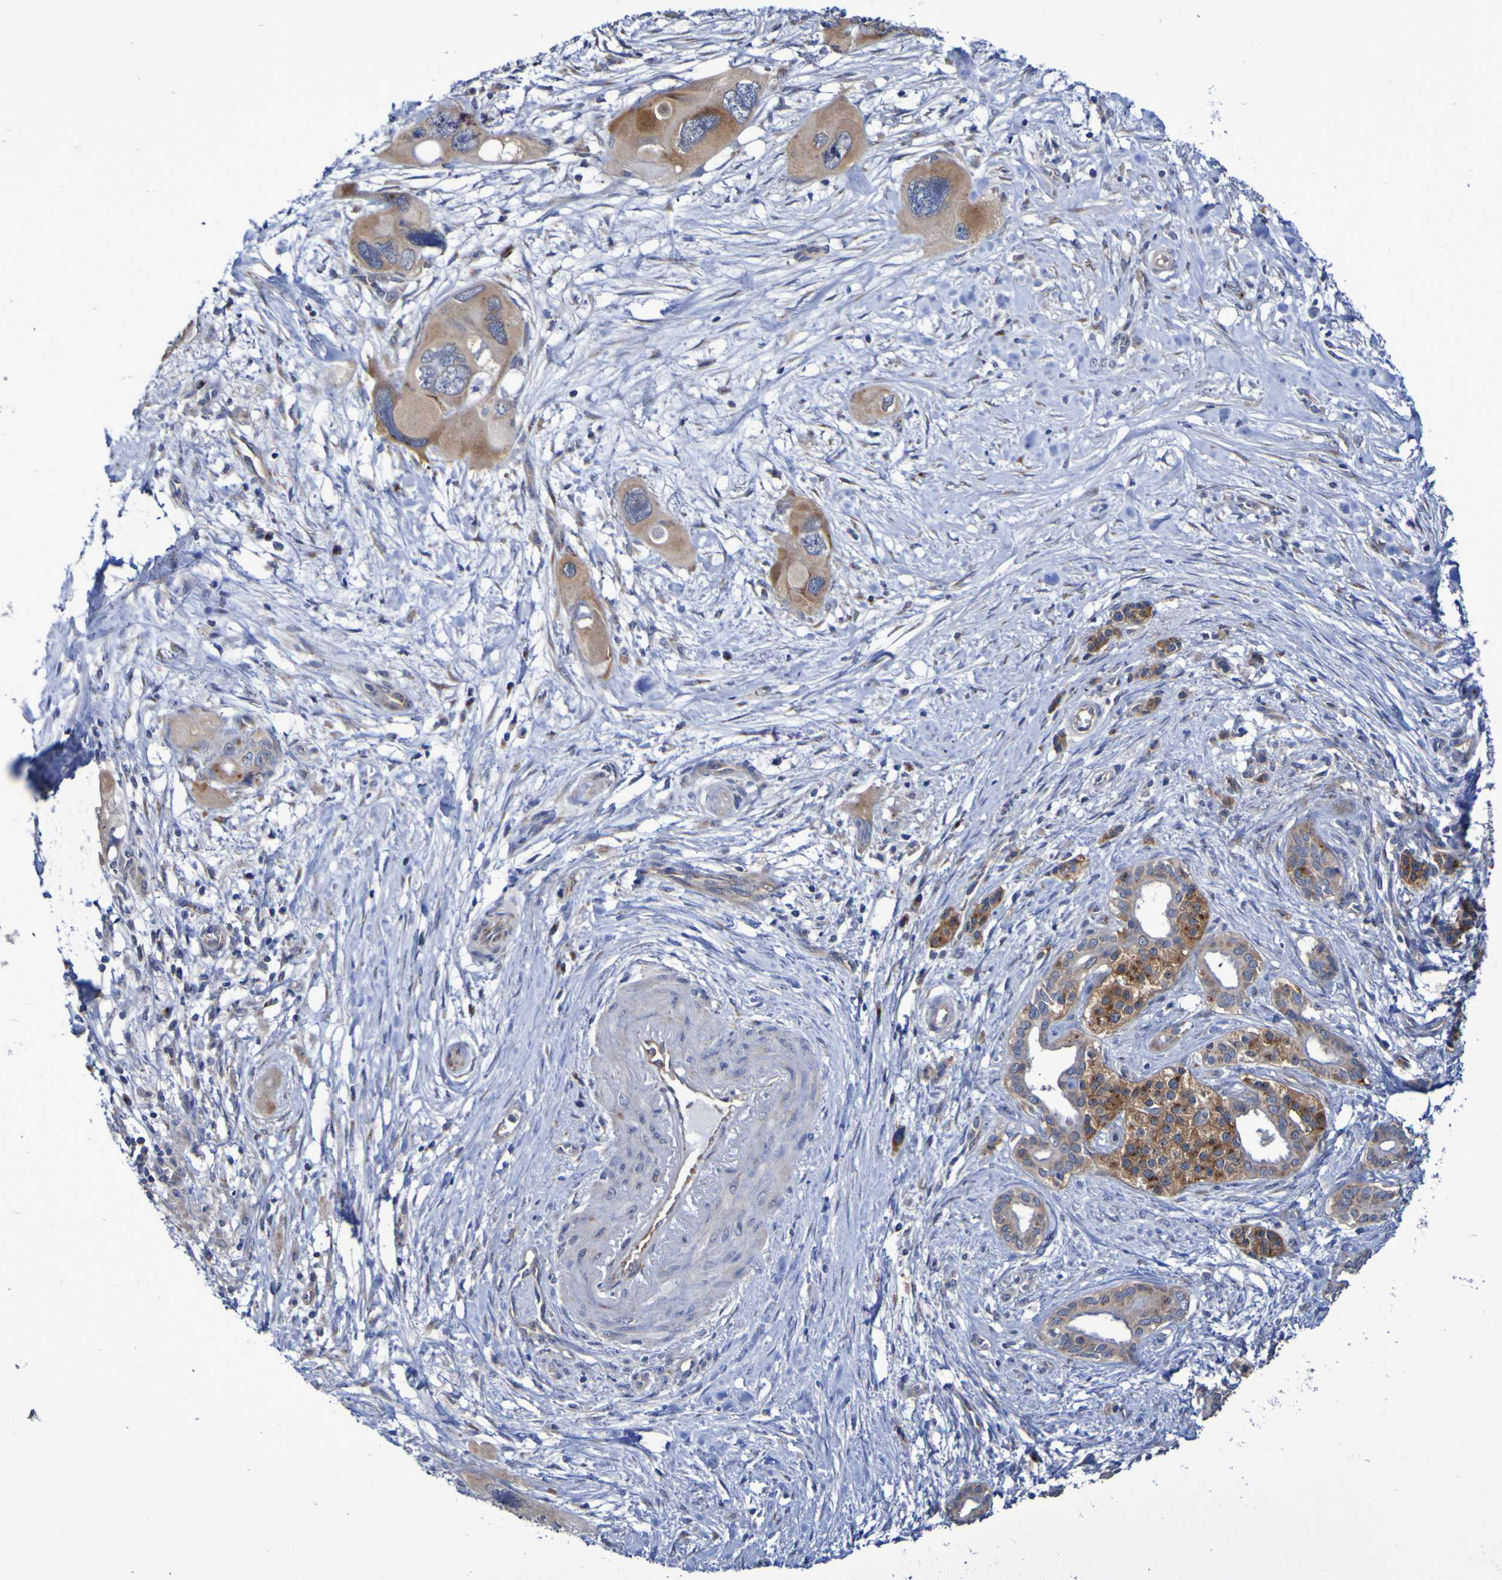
{"staining": {"intensity": "strong", "quantity": ">75%", "location": "cytoplasmic/membranous"}, "tissue": "pancreatic cancer", "cell_type": "Tumor cells", "image_type": "cancer", "snomed": [{"axis": "morphology", "description": "Adenocarcinoma, NOS"}, {"axis": "topography", "description": "Pancreas"}], "caption": "The image displays immunohistochemical staining of pancreatic cancer. There is strong cytoplasmic/membranous staining is appreciated in approximately >75% of tumor cells. (brown staining indicates protein expression, while blue staining denotes nuclei).", "gene": "LMBRD2", "patient": {"sex": "male", "age": 73}}